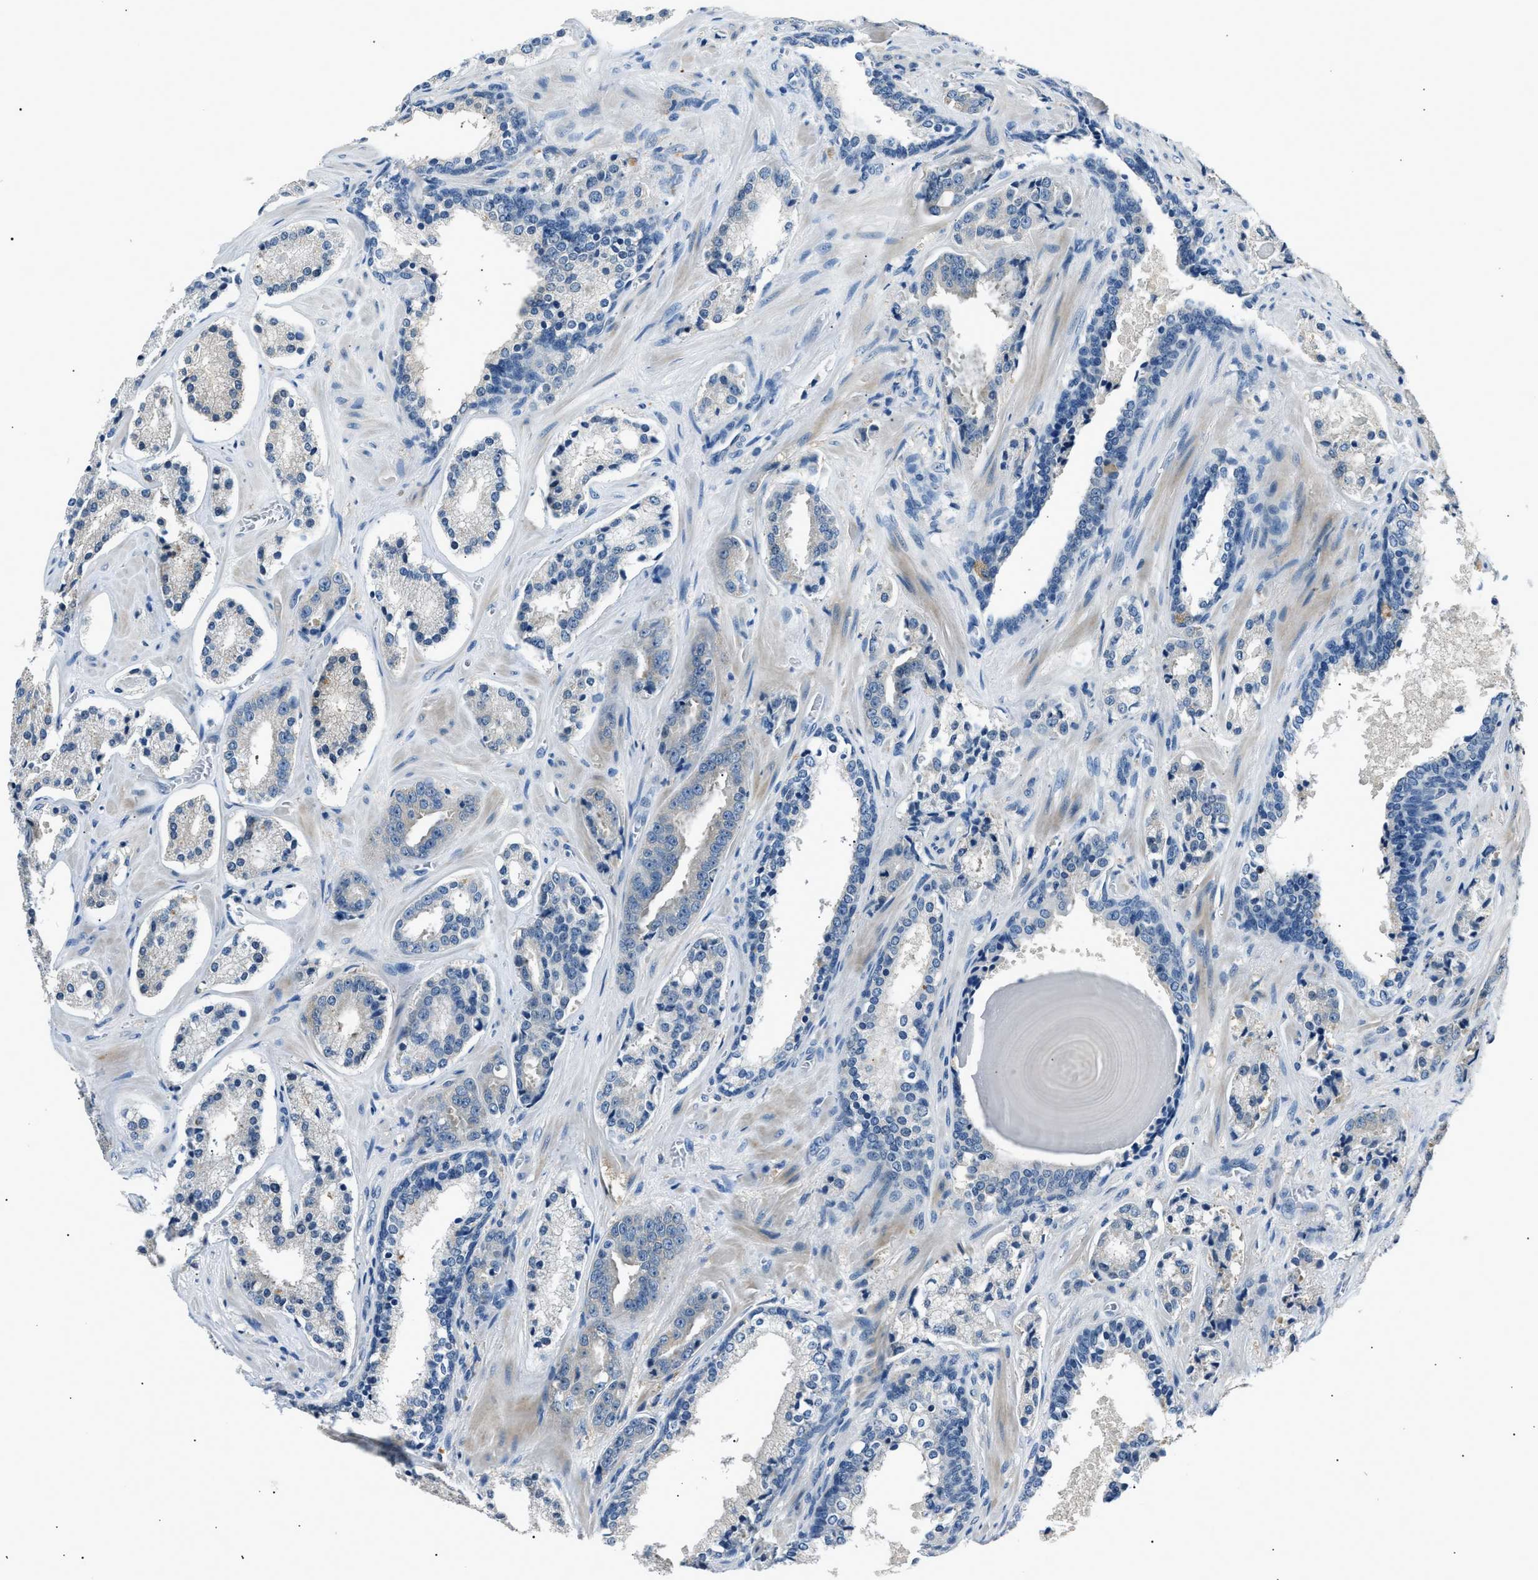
{"staining": {"intensity": "negative", "quantity": "none", "location": "none"}, "tissue": "prostate cancer", "cell_type": "Tumor cells", "image_type": "cancer", "snomed": [{"axis": "morphology", "description": "Adenocarcinoma, High grade"}, {"axis": "topography", "description": "Prostate"}], "caption": "The image demonstrates no significant positivity in tumor cells of prostate adenocarcinoma (high-grade). Nuclei are stained in blue.", "gene": "INHA", "patient": {"sex": "male", "age": 60}}